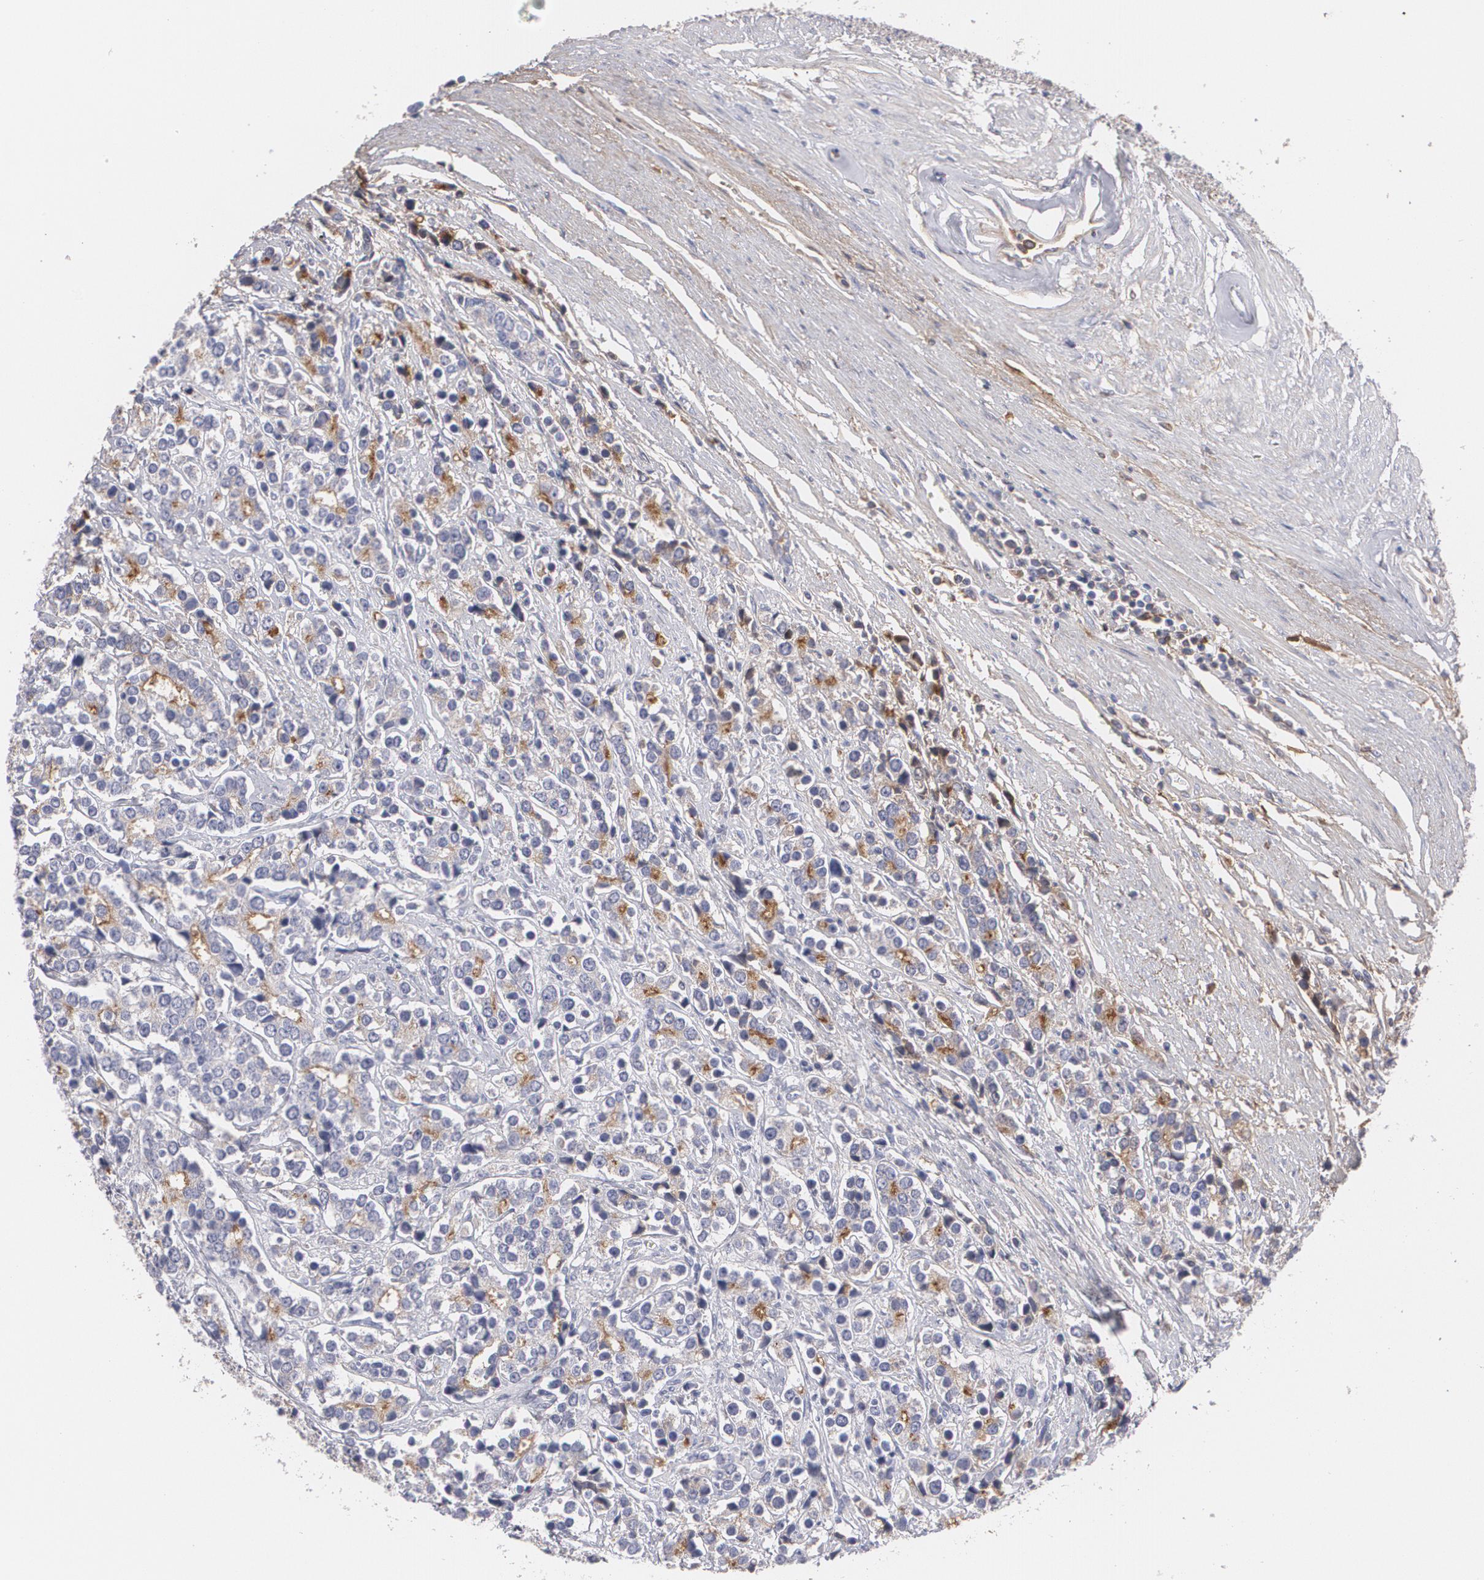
{"staining": {"intensity": "negative", "quantity": "none", "location": "none"}, "tissue": "prostate cancer", "cell_type": "Tumor cells", "image_type": "cancer", "snomed": [{"axis": "morphology", "description": "Adenocarcinoma, High grade"}, {"axis": "topography", "description": "Prostate"}], "caption": "A micrograph of human prostate high-grade adenocarcinoma is negative for staining in tumor cells.", "gene": "FBLN1", "patient": {"sex": "male", "age": 71}}